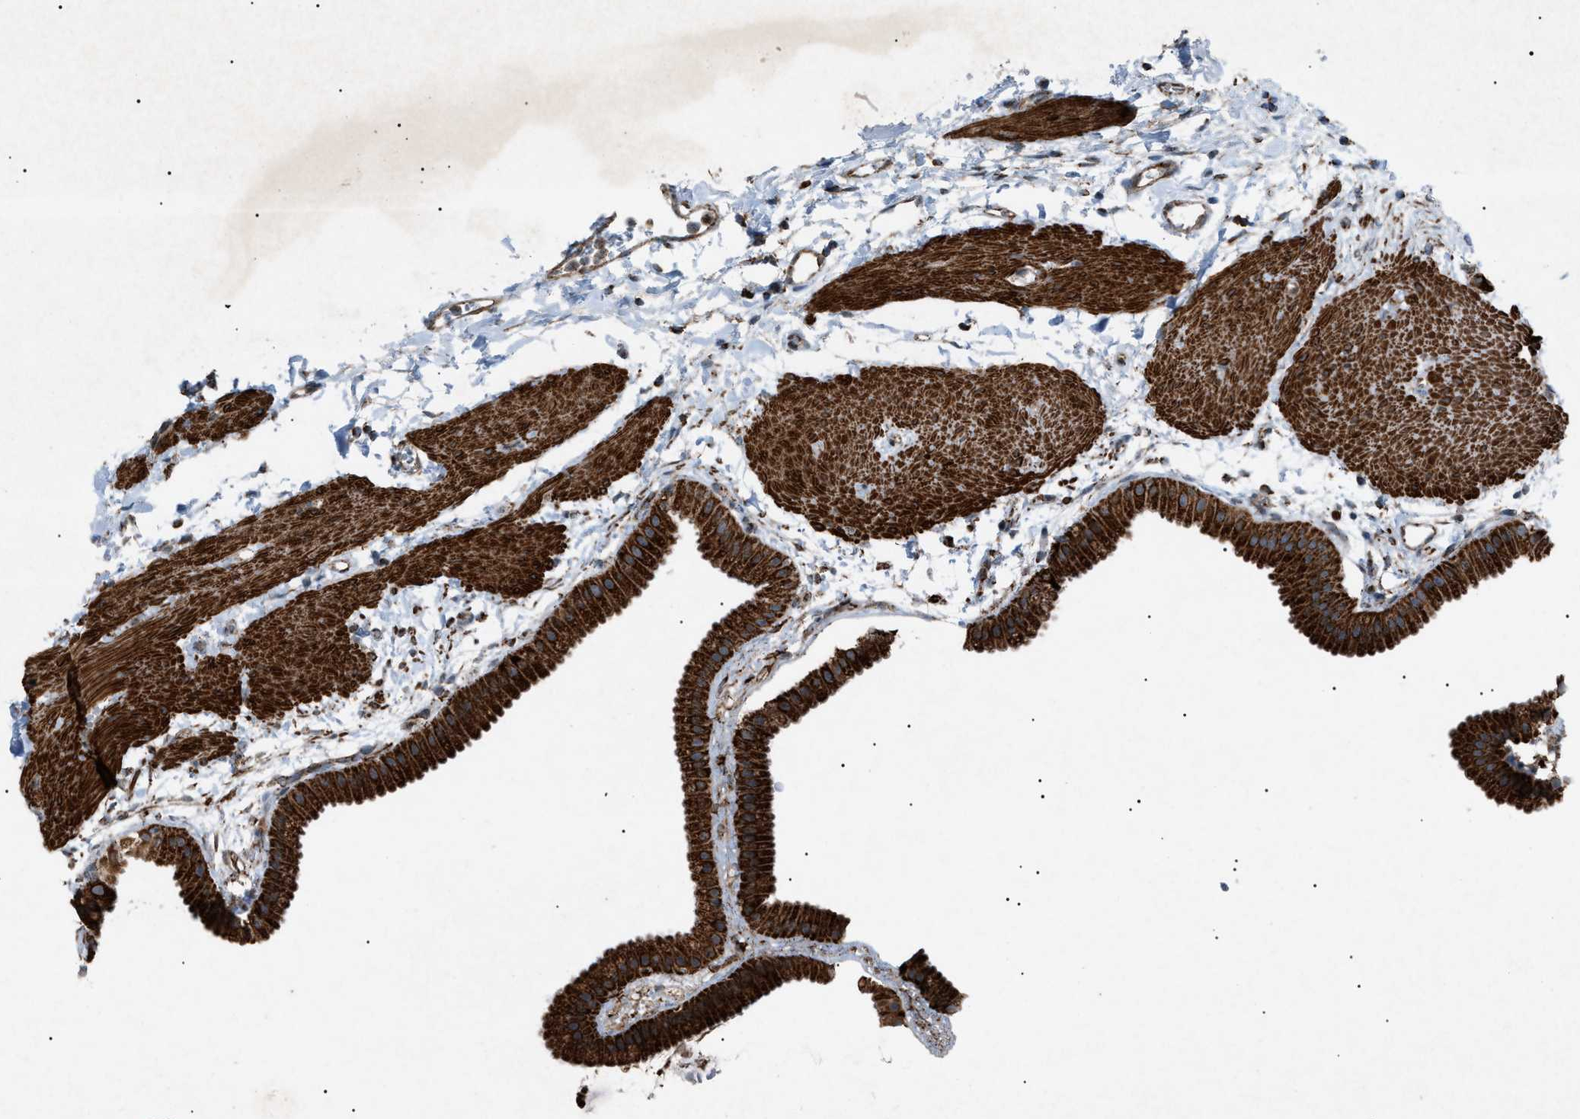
{"staining": {"intensity": "strong", "quantity": ">75%", "location": "cytoplasmic/membranous"}, "tissue": "gallbladder", "cell_type": "Glandular cells", "image_type": "normal", "snomed": [{"axis": "morphology", "description": "Normal tissue, NOS"}, {"axis": "topography", "description": "Gallbladder"}], "caption": "Protein expression analysis of normal gallbladder displays strong cytoplasmic/membranous staining in approximately >75% of glandular cells.", "gene": "C1GALT1C1", "patient": {"sex": "female", "age": 64}}